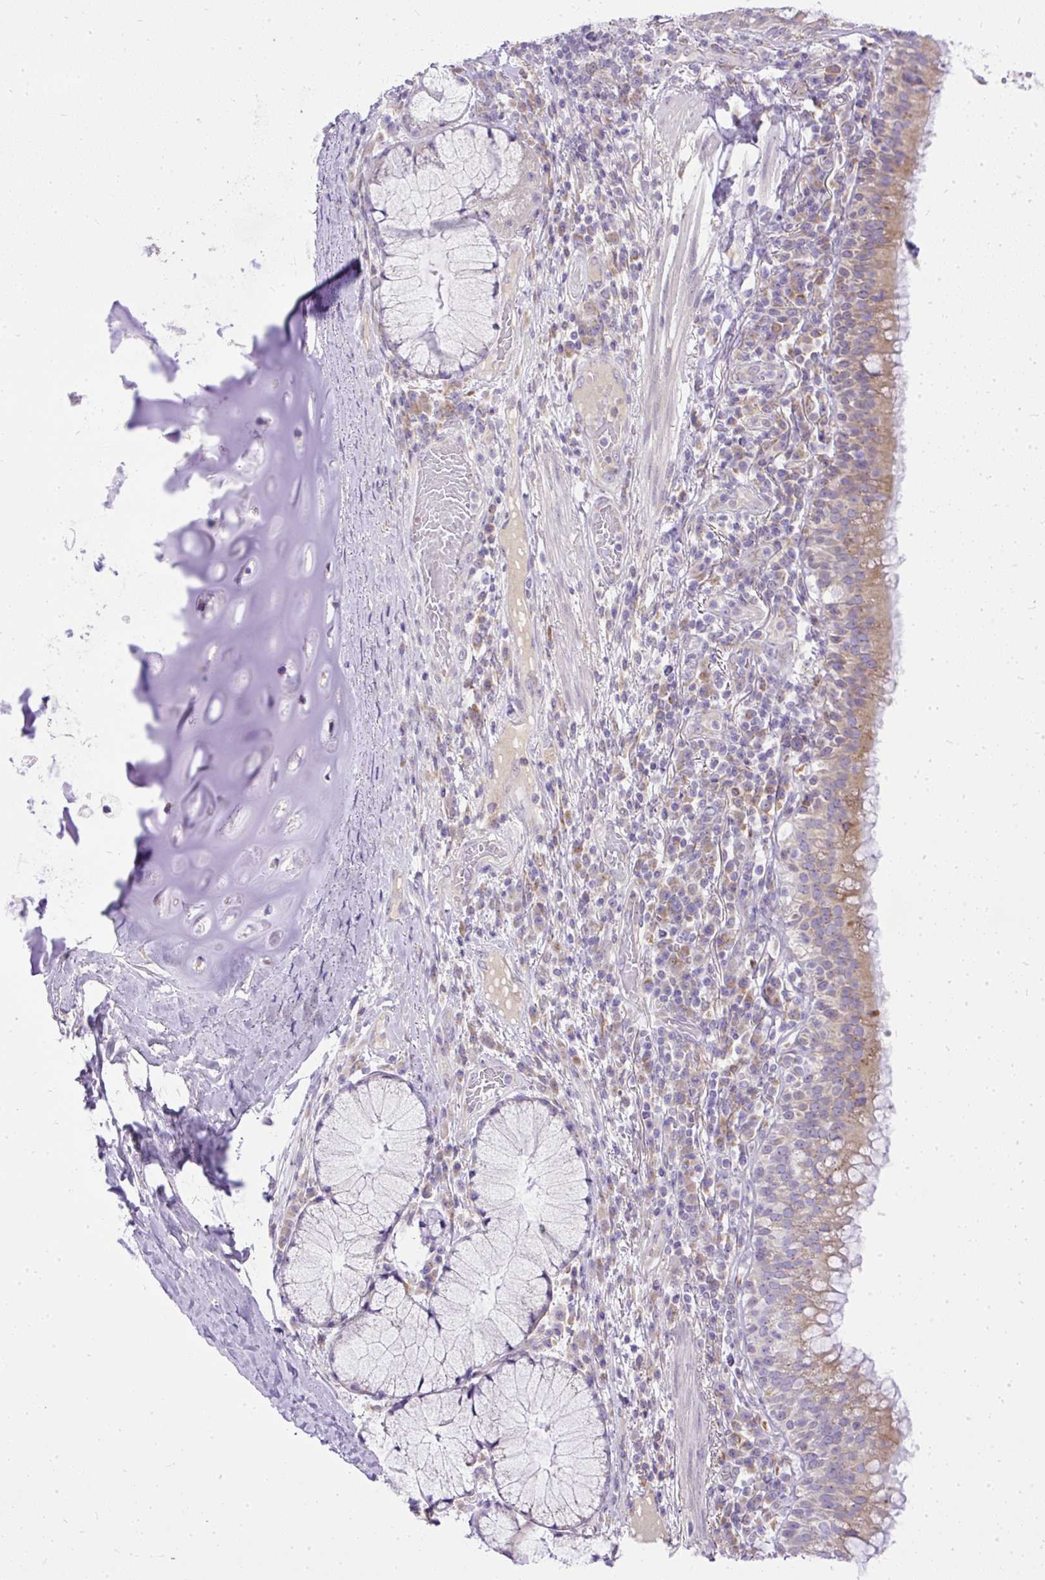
{"staining": {"intensity": "moderate", "quantity": ">75%", "location": "cytoplasmic/membranous"}, "tissue": "bronchus", "cell_type": "Respiratory epithelial cells", "image_type": "normal", "snomed": [{"axis": "morphology", "description": "Normal tissue, NOS"}, {"axis": "topography", "description": "Cartilage tissue"}, {"axis": "topography", "description": "Bronchus"}], "caption": "Immunohistochemistry of benign human bronchus displays medium levels of moderate cytoplasmic/membranous staining in approximately >75% of respiratory epithelial cells.", "gene": "AMFR", "patient": {"sex": "male", "age": 56}}